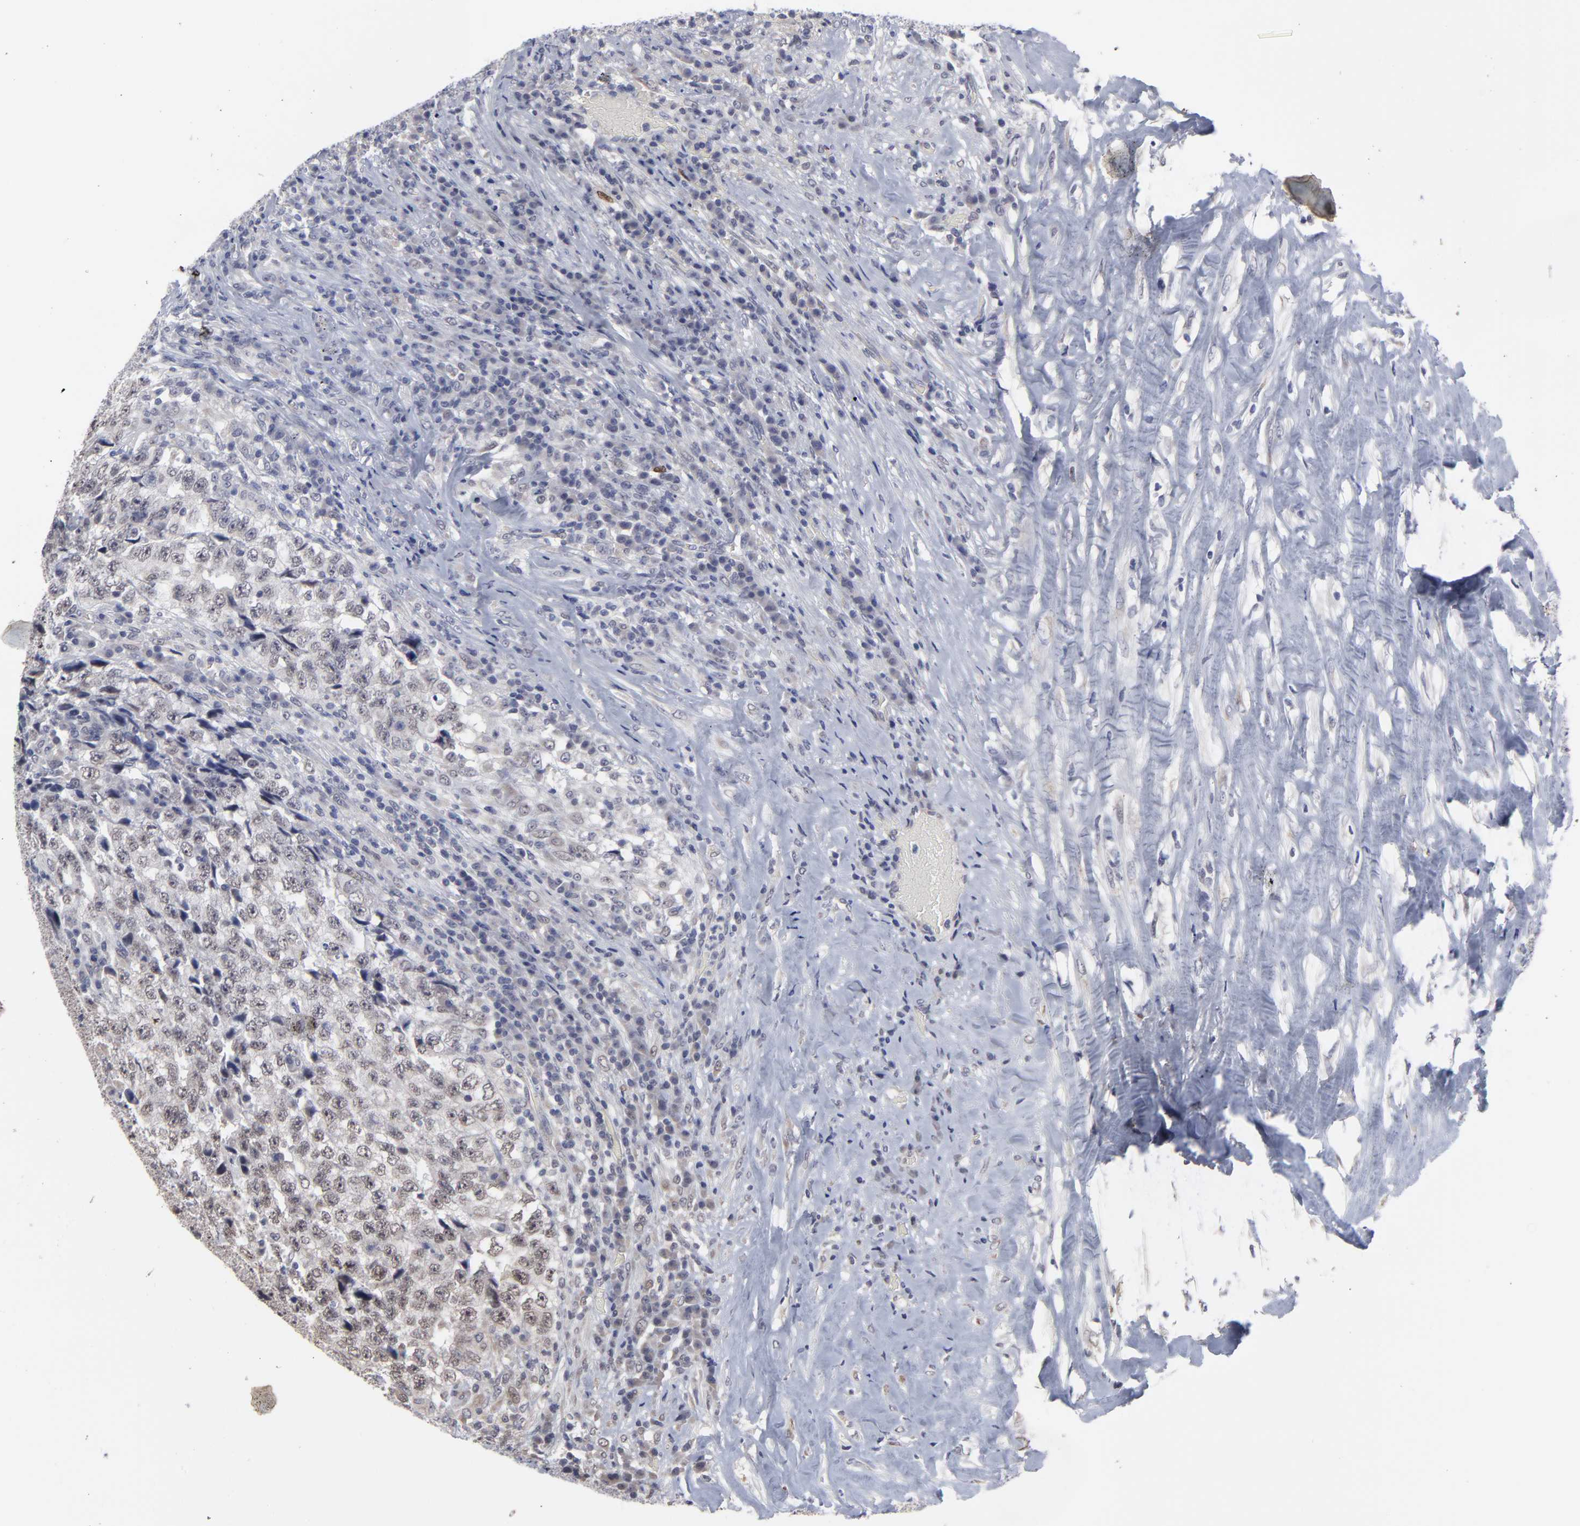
{"staining": {"intensity": "weak", "quantity": "<25%", "location": "cytoplasmic/membranous"}, "tissue": "testis cancer", "cell_type": "Tumor cells", "image_type": "cancer", "snomed": [{"axis": "morphology", "description": "Necrosis, NOS"}, {"axis": "morphology", "description": "Carcinoma, Embryonal, NOS"}, {"axis": "topography", "description": "Testis"}], "caption": "An immunohistochemistry (IHC) histopathology image of embryonal carcinoma (testis) is shown. There is no staining in tumor cells of embryonal carcinoma (testis).", "gene": "MAGEA10", "patient": {"sex": "male", "age": 19}}